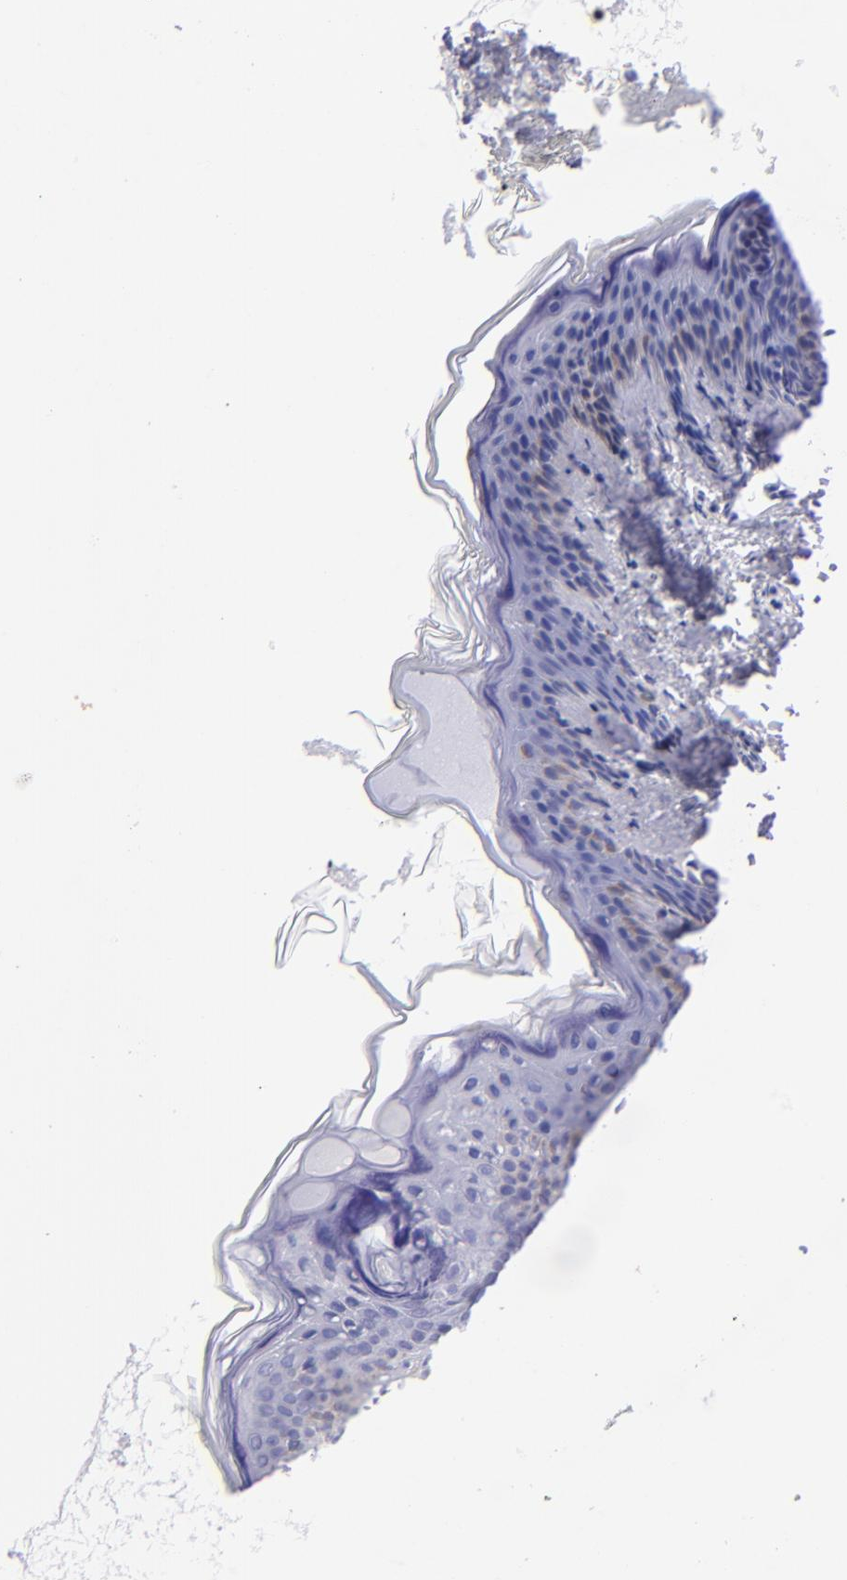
{"staining": {"intensity": "negative", "quantity": "none", "location": "none"}, "tissue": "skin", "cell_type": "Fibroblasts", "image_type": "normal", "snomed": [{"axis": "morphology", "description": "Normal tissue, NOS"}, {"axis": "topography", "description": "Skin"}], "caption": "There is no significant positivity in fibroblasts of skin. The staining is performed using DAB brown chromogen with nuclei counter-stained in using hematoxylin.", "gene": "ETS1", "patient": {"sex": "female", "age": 4}}